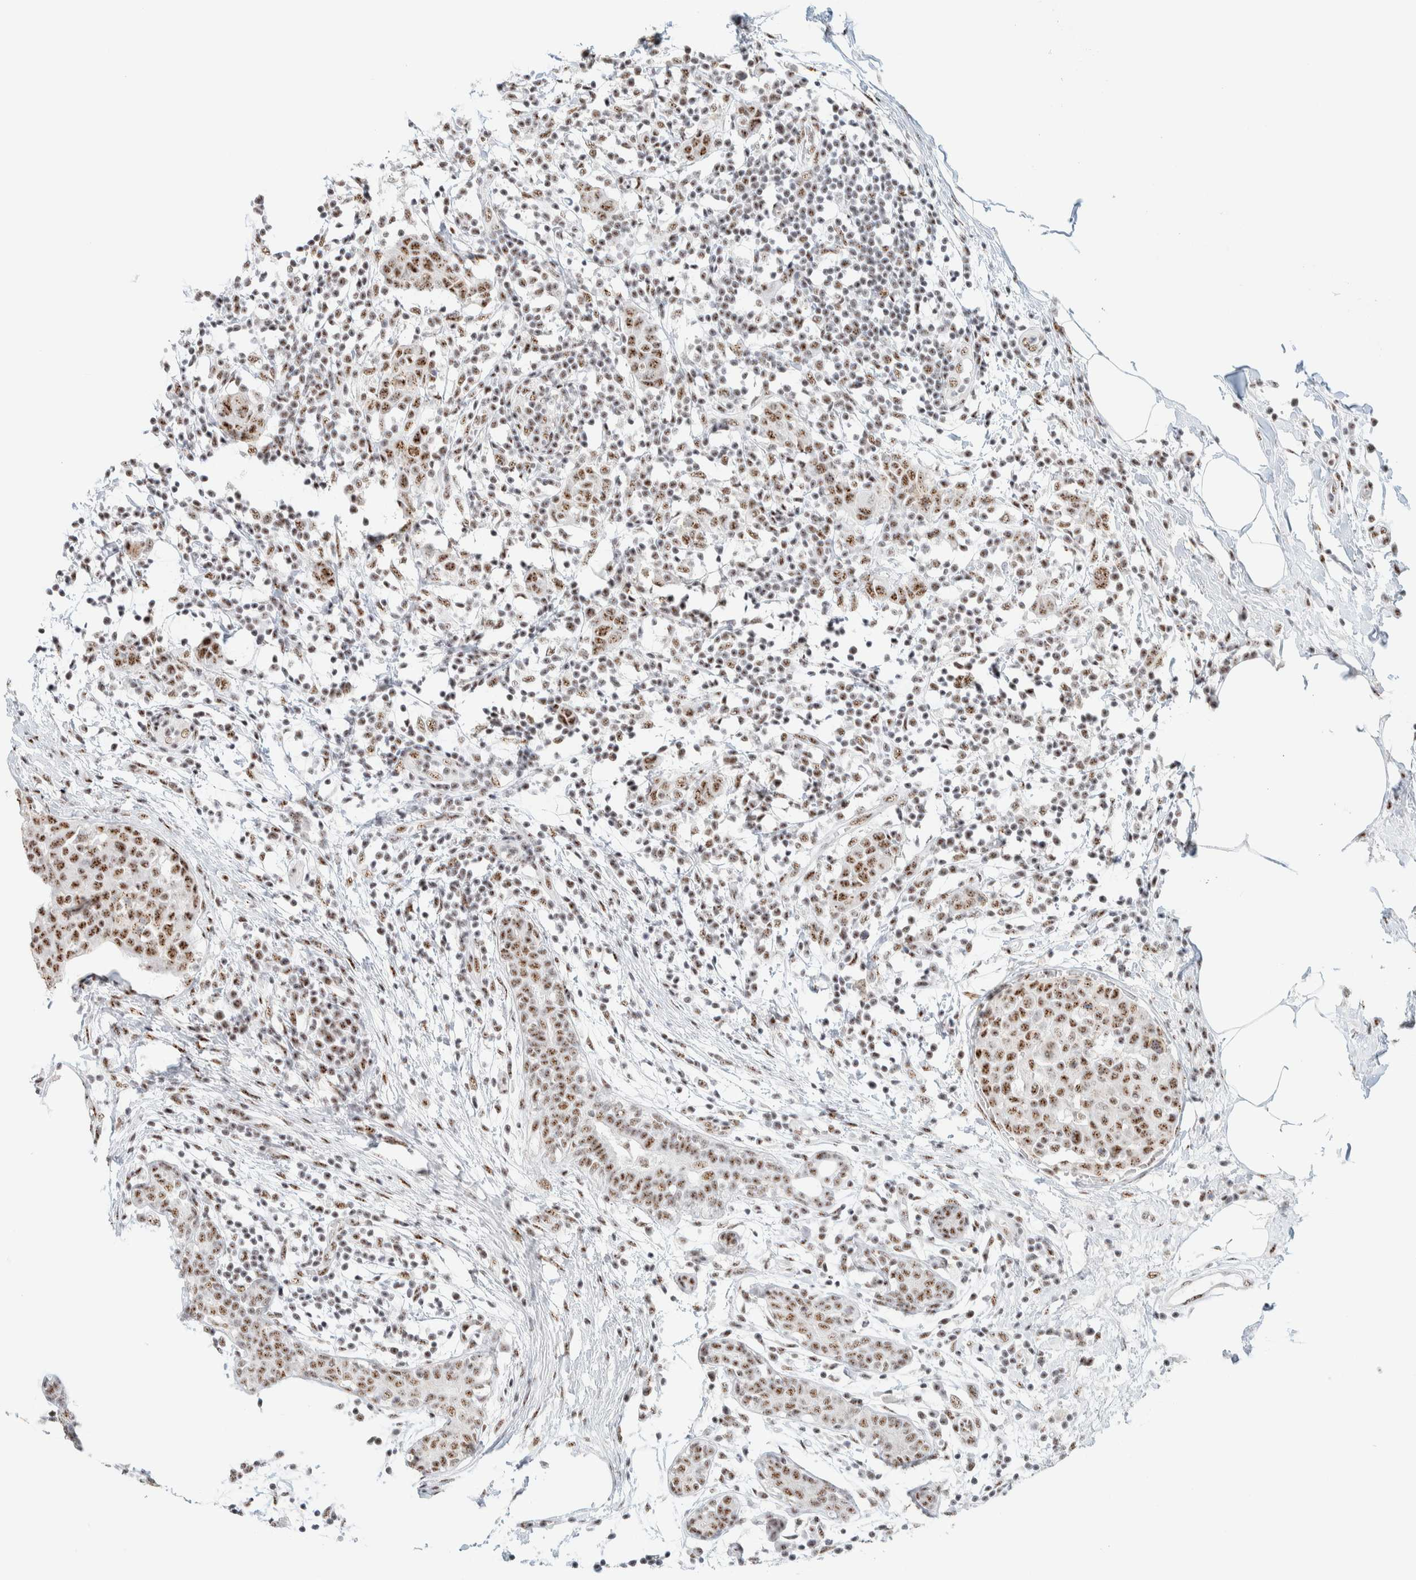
{"staining": {"intensity": "moderate", "quantity": ">75%", "location": "nuclear"}, "tissue": "breast cancer", "cell_type": "Tumor cells", "image_type": "cancer", "snomed": [{"axis": "morphology", "description": "Normal tissue, NOS"}, {"axis": "morphology", "description": "Duct carcinoma"}, {"axis": "topography", "description": "Breast"}], "caption": "Brown immunohistochemical staining in human breast cancer (infiltrating ductal carcinoma) exhibits moderate nuclear staining in approximately >75% of tumor cells.", "gene": "SON", "patient": {"sex": "female", "age": 37}}